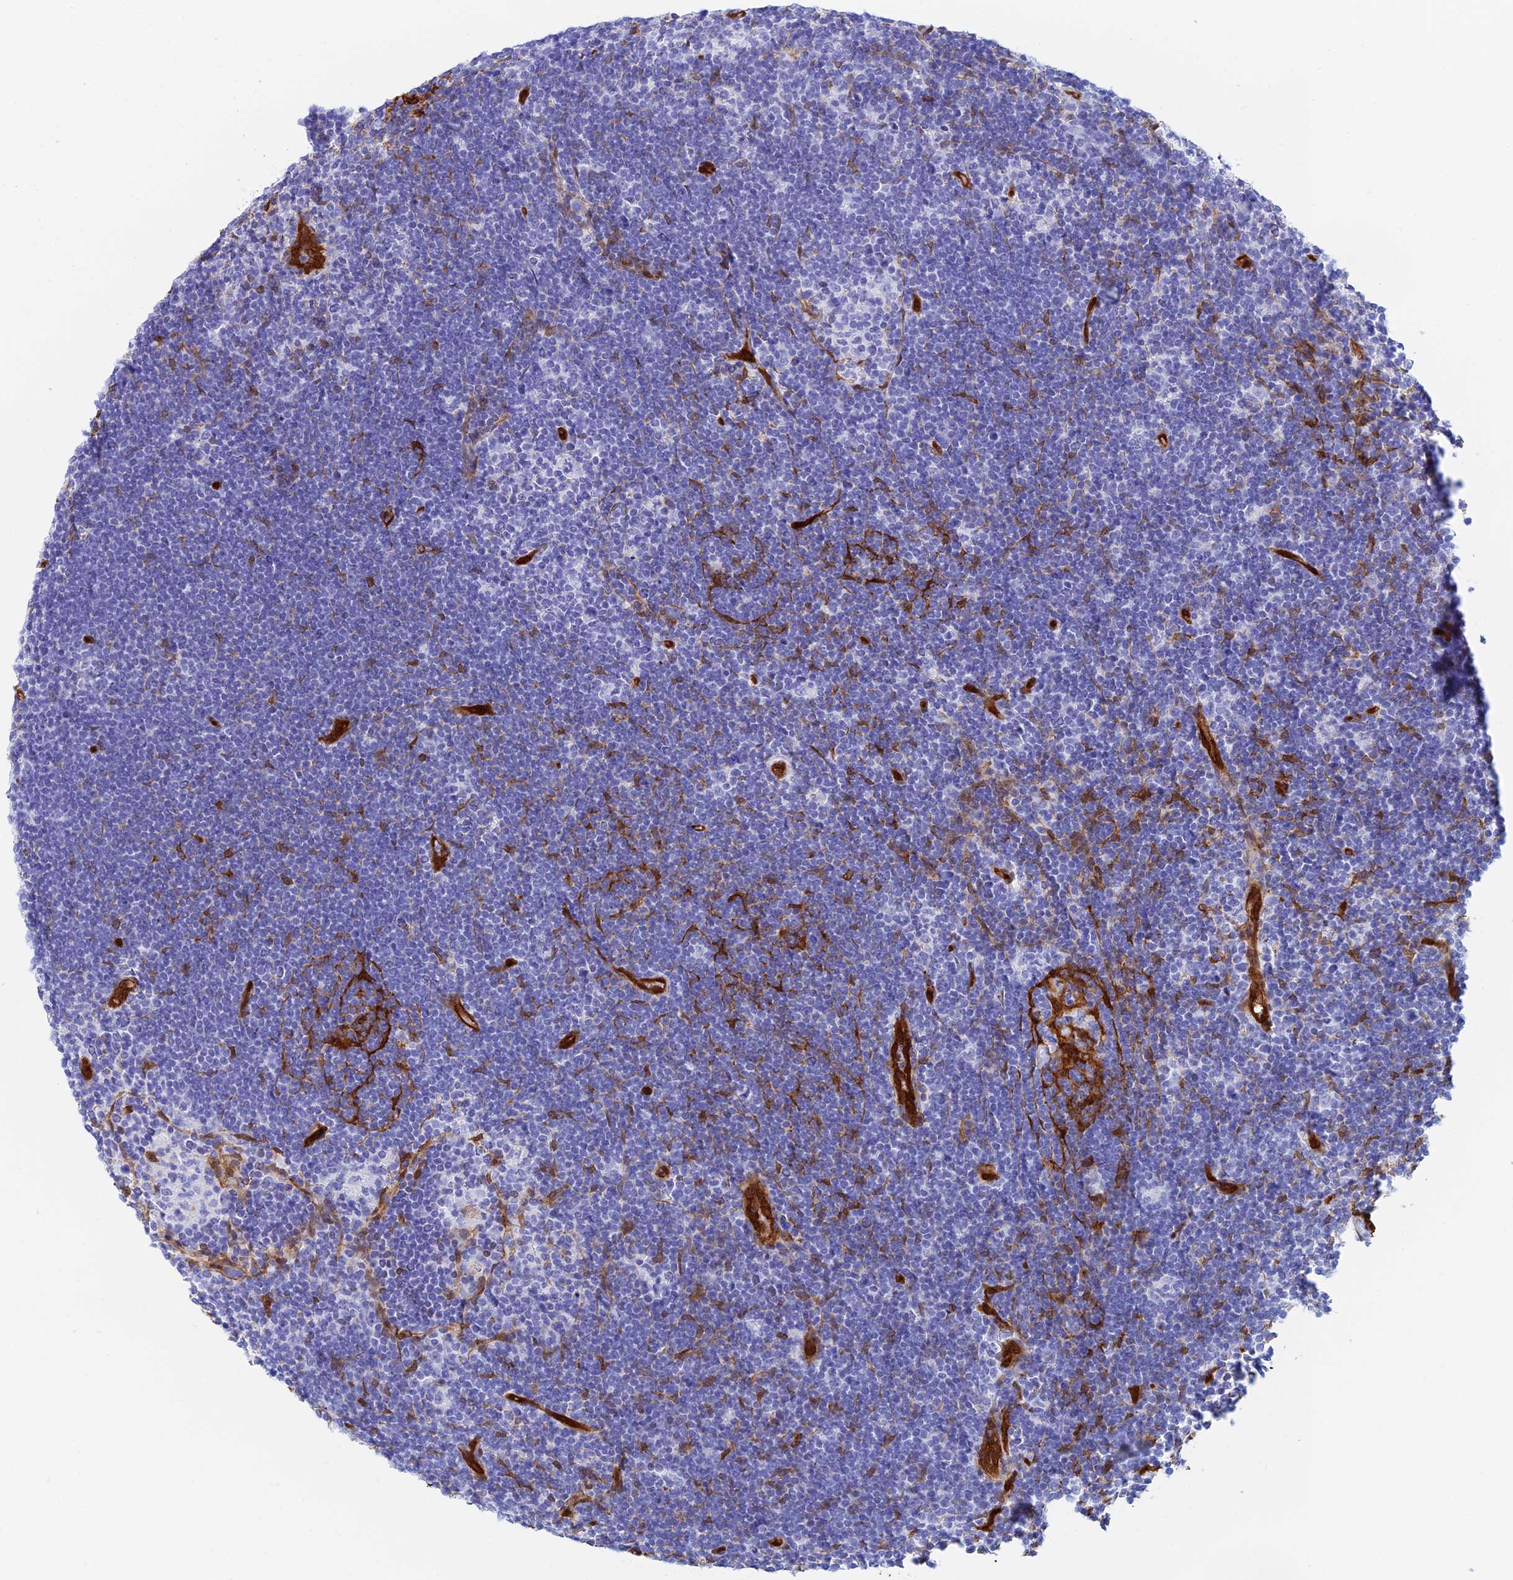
{"staining": {"intensity": "negative", "quantity": "none", "location": "none"}, "tissue": "lymphoma", "cell_type": "Tumor cells", "image_type": "cancer", "snomed": [{"axis": "morphology", "description": "Hodgkin's disease, NOS"}, {"axis": "topography", "description": "Lymph node"}], "caption": "Hodgkin's disease was stained to show a protein in brown. There is no significant expression in tumor cells. (DAB (3,3'-diaminobenzidine) immunohistochemistry (IHC) visualized using brightfield microscopy, high magnification).", "gene": "CRIP2", "patient": {"sex": "female", "age": 57}}